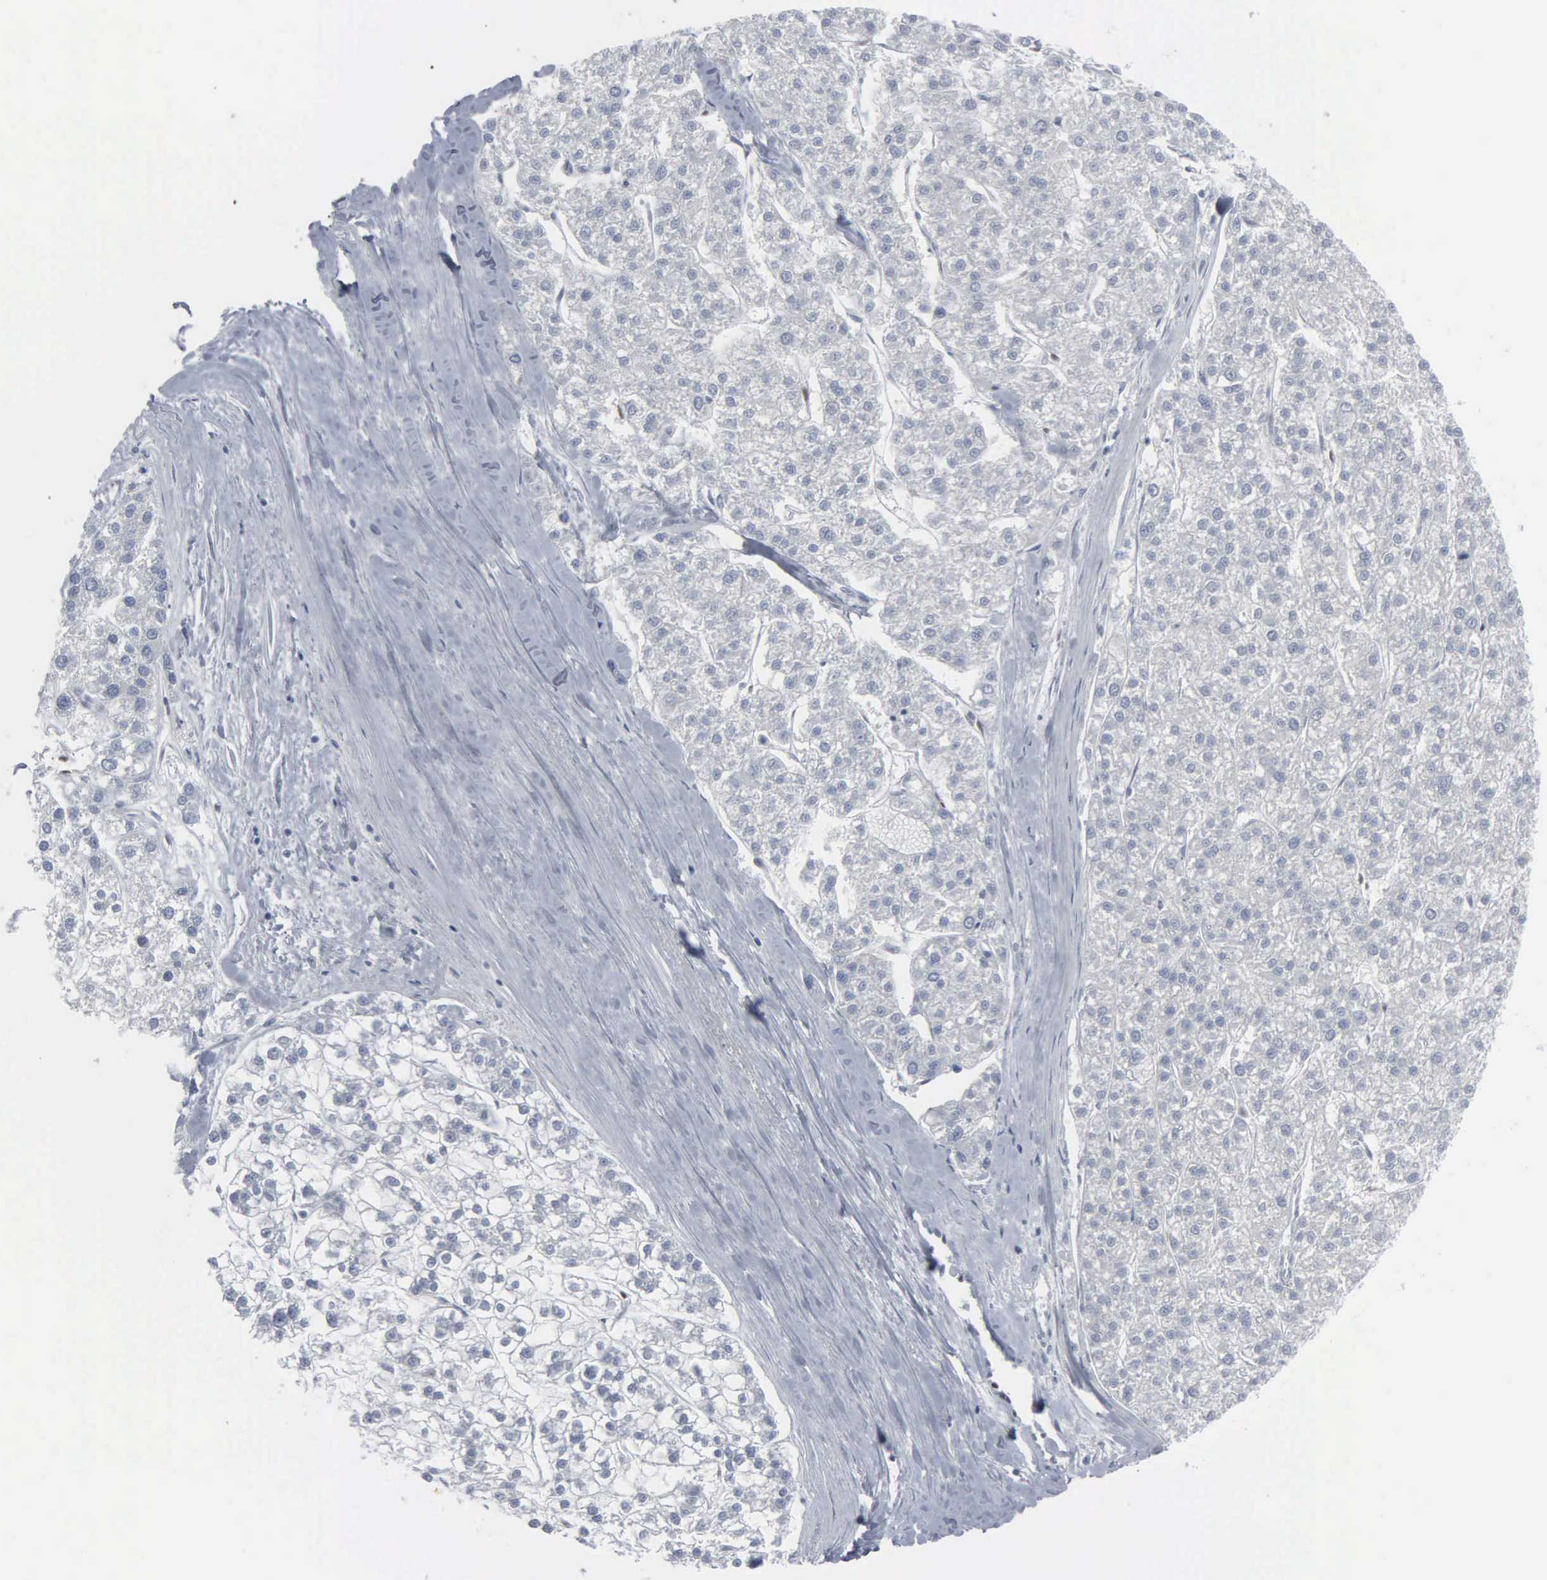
{"staining": {"intensity": "negative", "quantity": "none", "location": "none"}, "tissue": "liver cancer", "cell_type": "Tumor cells", "image_type": "cancer", "snomed": [{"axis": "morphology", "description": "Carcinoma, Hepatocellular, NOS"}, {"axis": "topography", "description": "Liver"}], "caption": "Tumor cells show no significant protein staining in liver cancer.", "gene": "CCND3", "patient": {"sex": "female", "age": 85}}